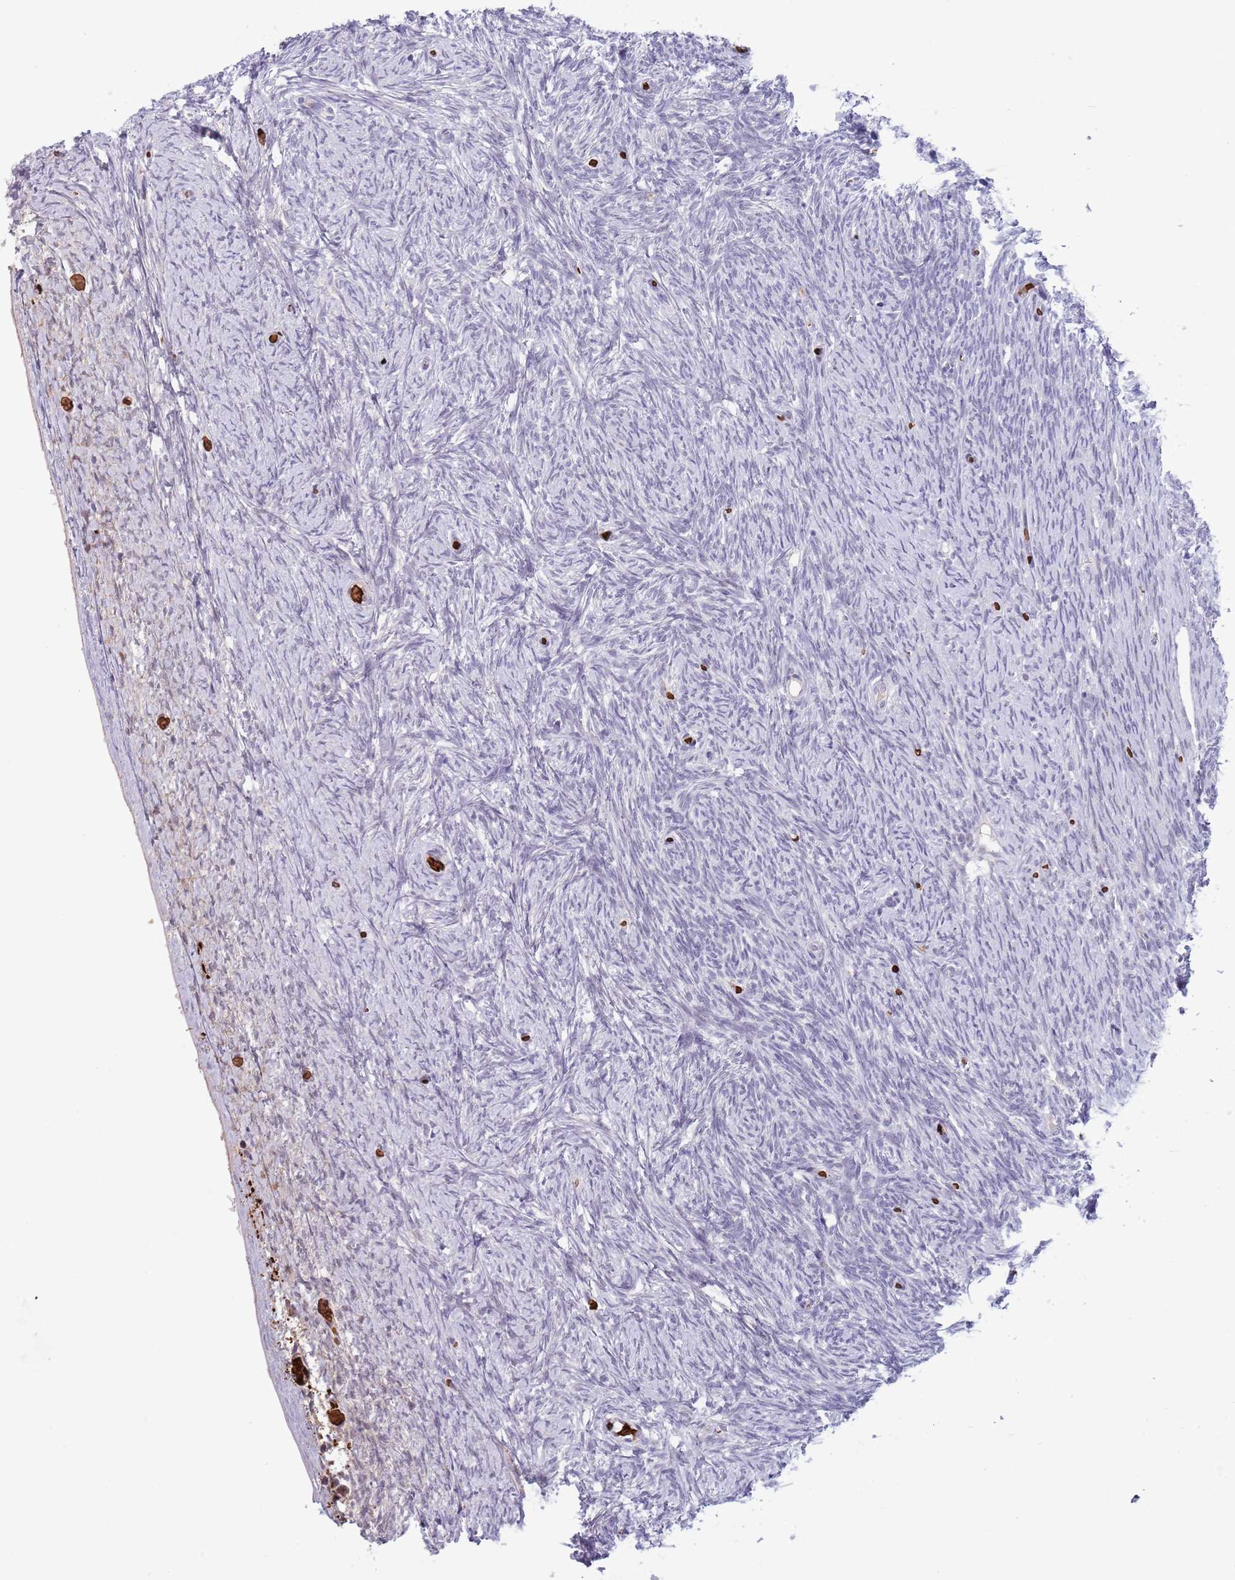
{"staining": {"intensity": "negative", "quantity": "none", "location": "none"}, "tissue": "ovary", "cell_type": "Ovarian stroma cells", "image_type": "normal", "snomed": [{"axis": "morphology", "description": "Normal tissue, NOS"}, {"axis": "topography", "description": "Ovary"}], "caption": "Immunohistochemistry (IHC) micrograph of unremarkable ovary: ovary stained with DAB shows no significant protein expression in ovarian stroma cells.", "gene": "LYPD6B", "patient": {"sex": "female", "age": 44}}